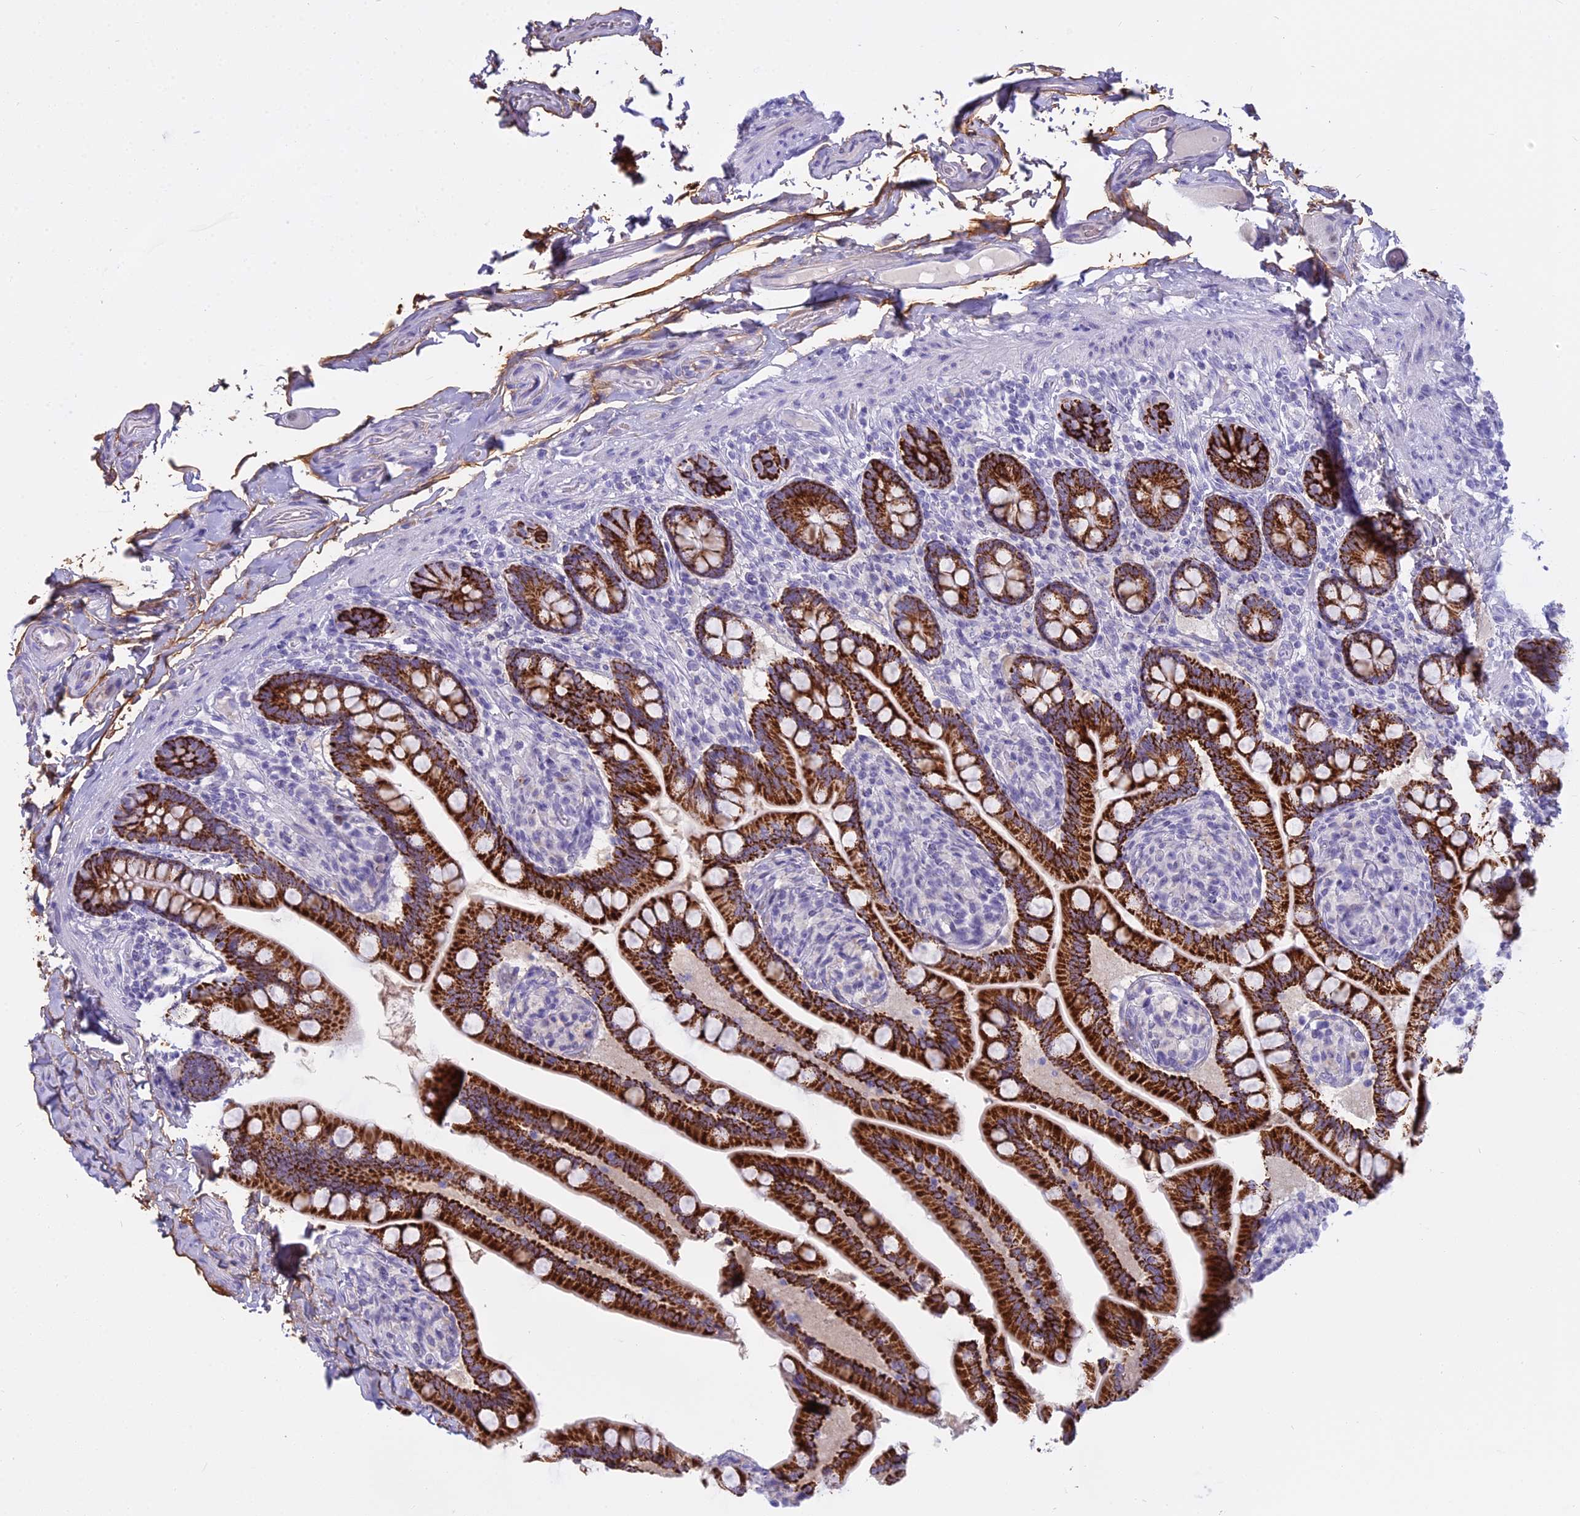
{"staining": {"intensity": "strong", "quantity": "25%-75%", "location": "cytoplasmic/membranous"}, "tissue": "small intestine", "cell_type": "Glandular cells", "image_type": "normal", "snomed": [{"axis": "morphology", "description": "Normal tissue, NOS"}, {"axis": "topography", "description": "Small intestine"}], "caption": "Strong cytoplasmic/membranous positivity for a protein is present in about 25%-75% of glandular cells of unremarkable small intestine using immunohistochemistry (IHC).", "gene": "OSTN", "patient": {"sex": "female", "age": 64}}